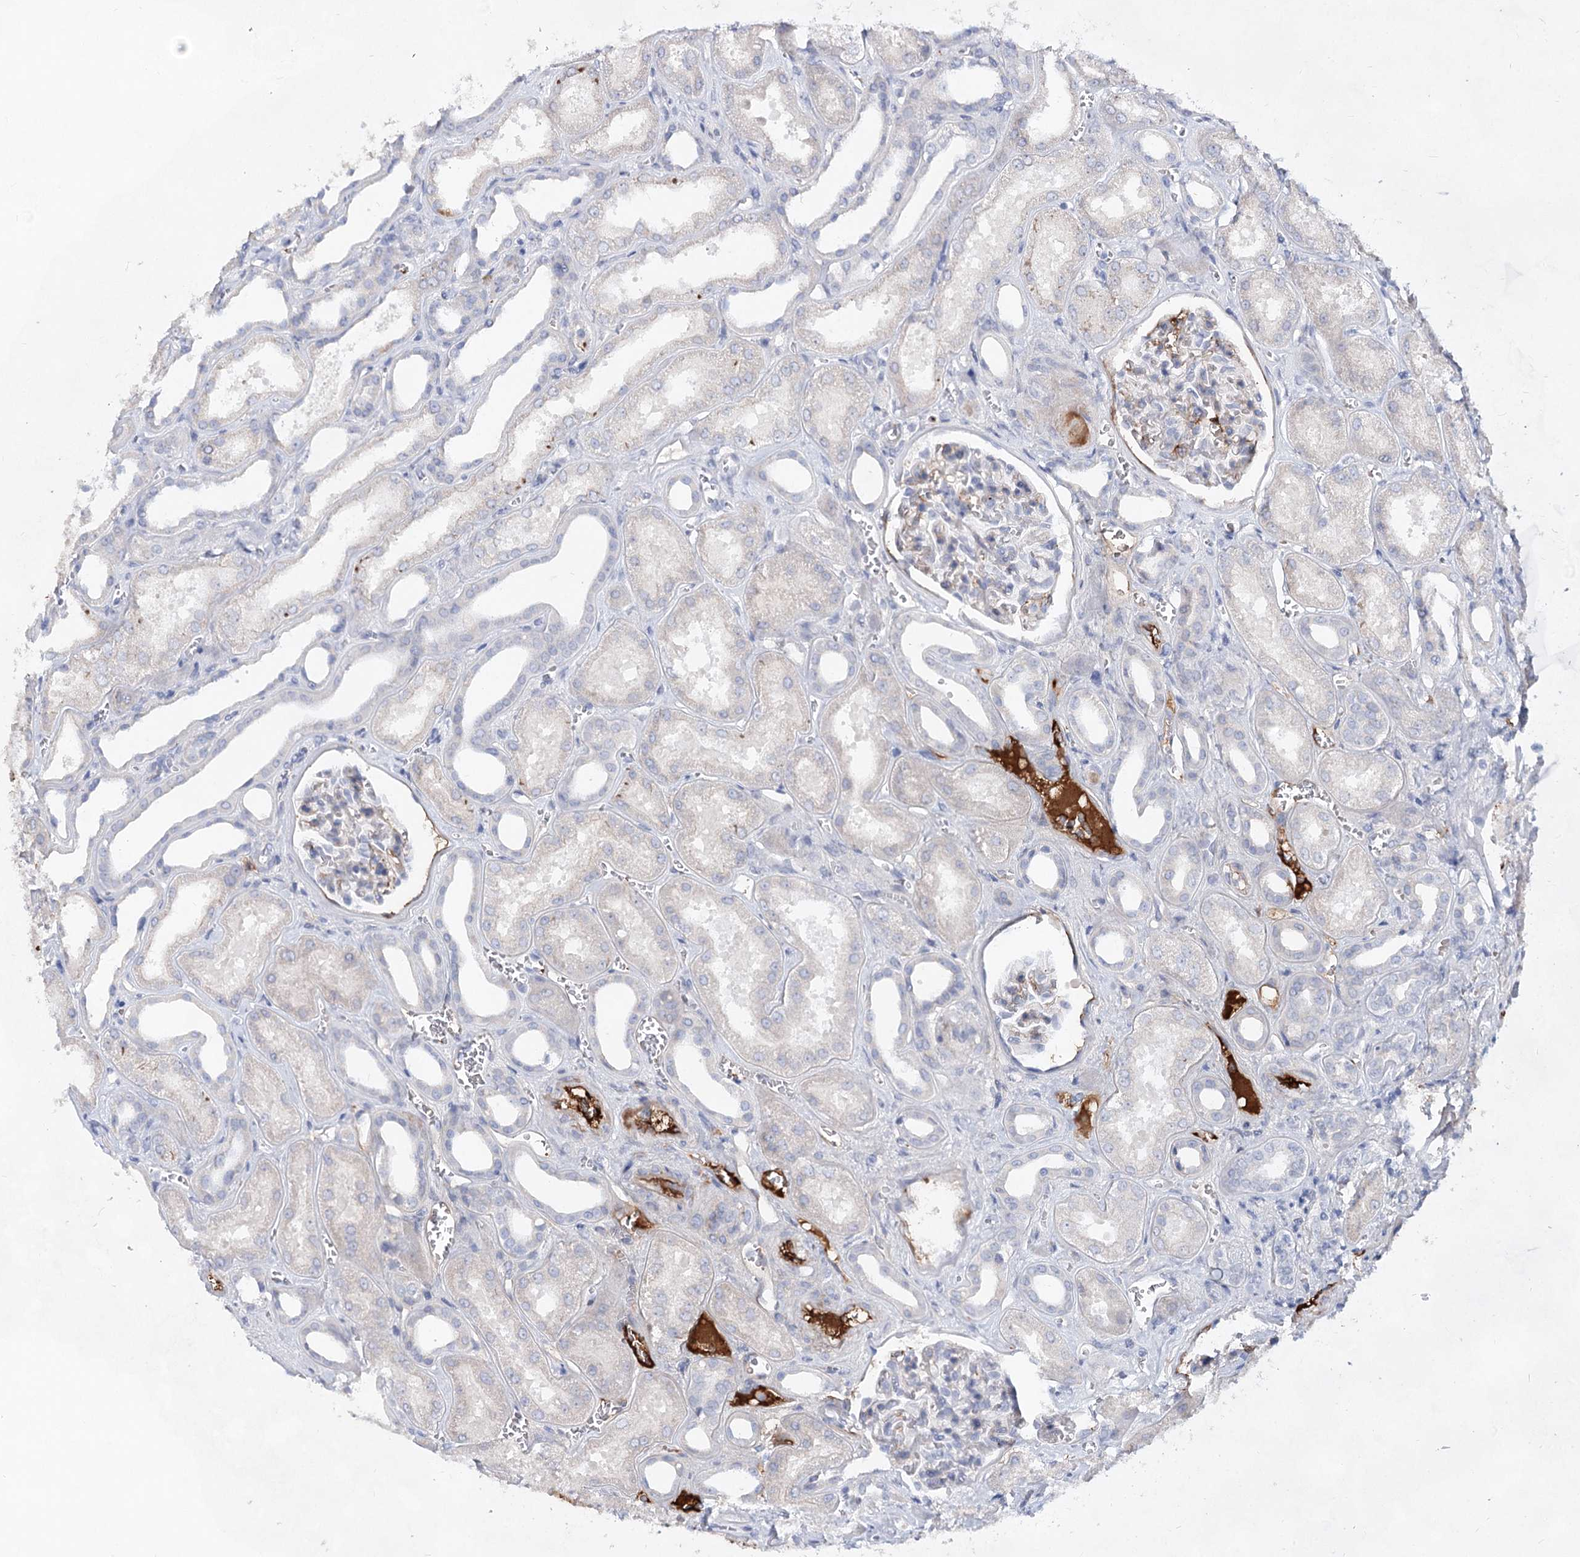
{"staining": {"intensity": "negative", "quantity": "none", "location": "none"}, "tissue": "kidney", "cell_type": "Cells in glomeruli", "image_type": "normal", "snomed": [{"axis": "morphology", "description": "Normal tissue, NOS"}, {"axis": "morphology", "description": "Adenocarcinoma, NOS"}, {"axis": "topography", "description": "Kidney"}], "caption": "The immunohistochemistry photomicrograph has no significant expression in cells in glomeruli of kidney.", "gene": "TASOR2", "patient": {"sex": "female", "age": 68}}